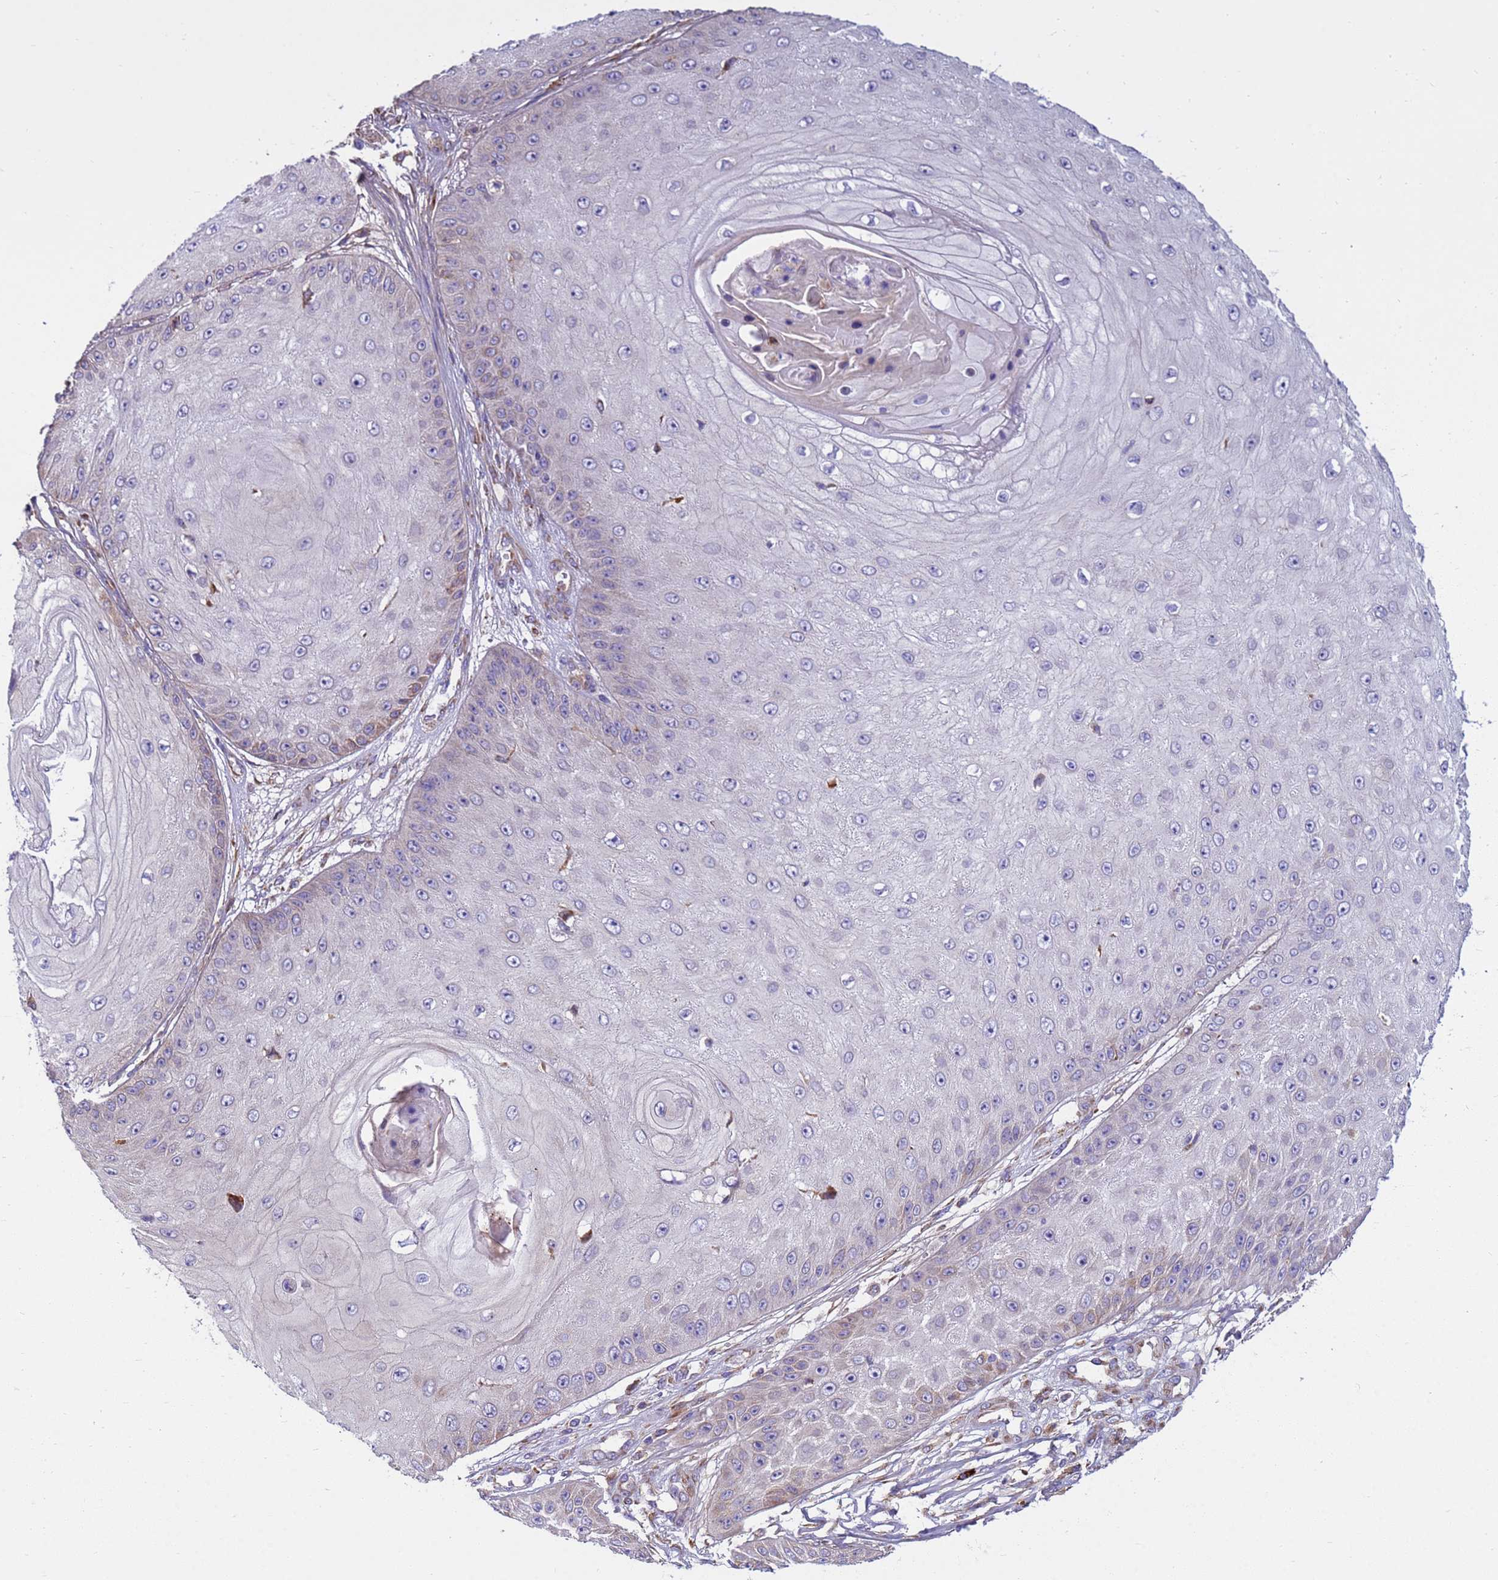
{"staining": {"intensity": "weak", "quantity": "<25%", "location": "cytoplasmic/membranous"}, "tissue": "skin cancer", "cell_type": "Tumor cells", "image_type": "cancer", "snomed": [{"axis": "morphology", "description": "Squamous cell carcinoma, NOS"}, {"axis": "topography", "description": "Skin"}], "caption": "This is an IHC photomicrograph of human squamous cell carcinoma (skin). There is no staining in tumor cells.", "gene": "THAP5", "patient": {"sex": "male", "age": 70}}